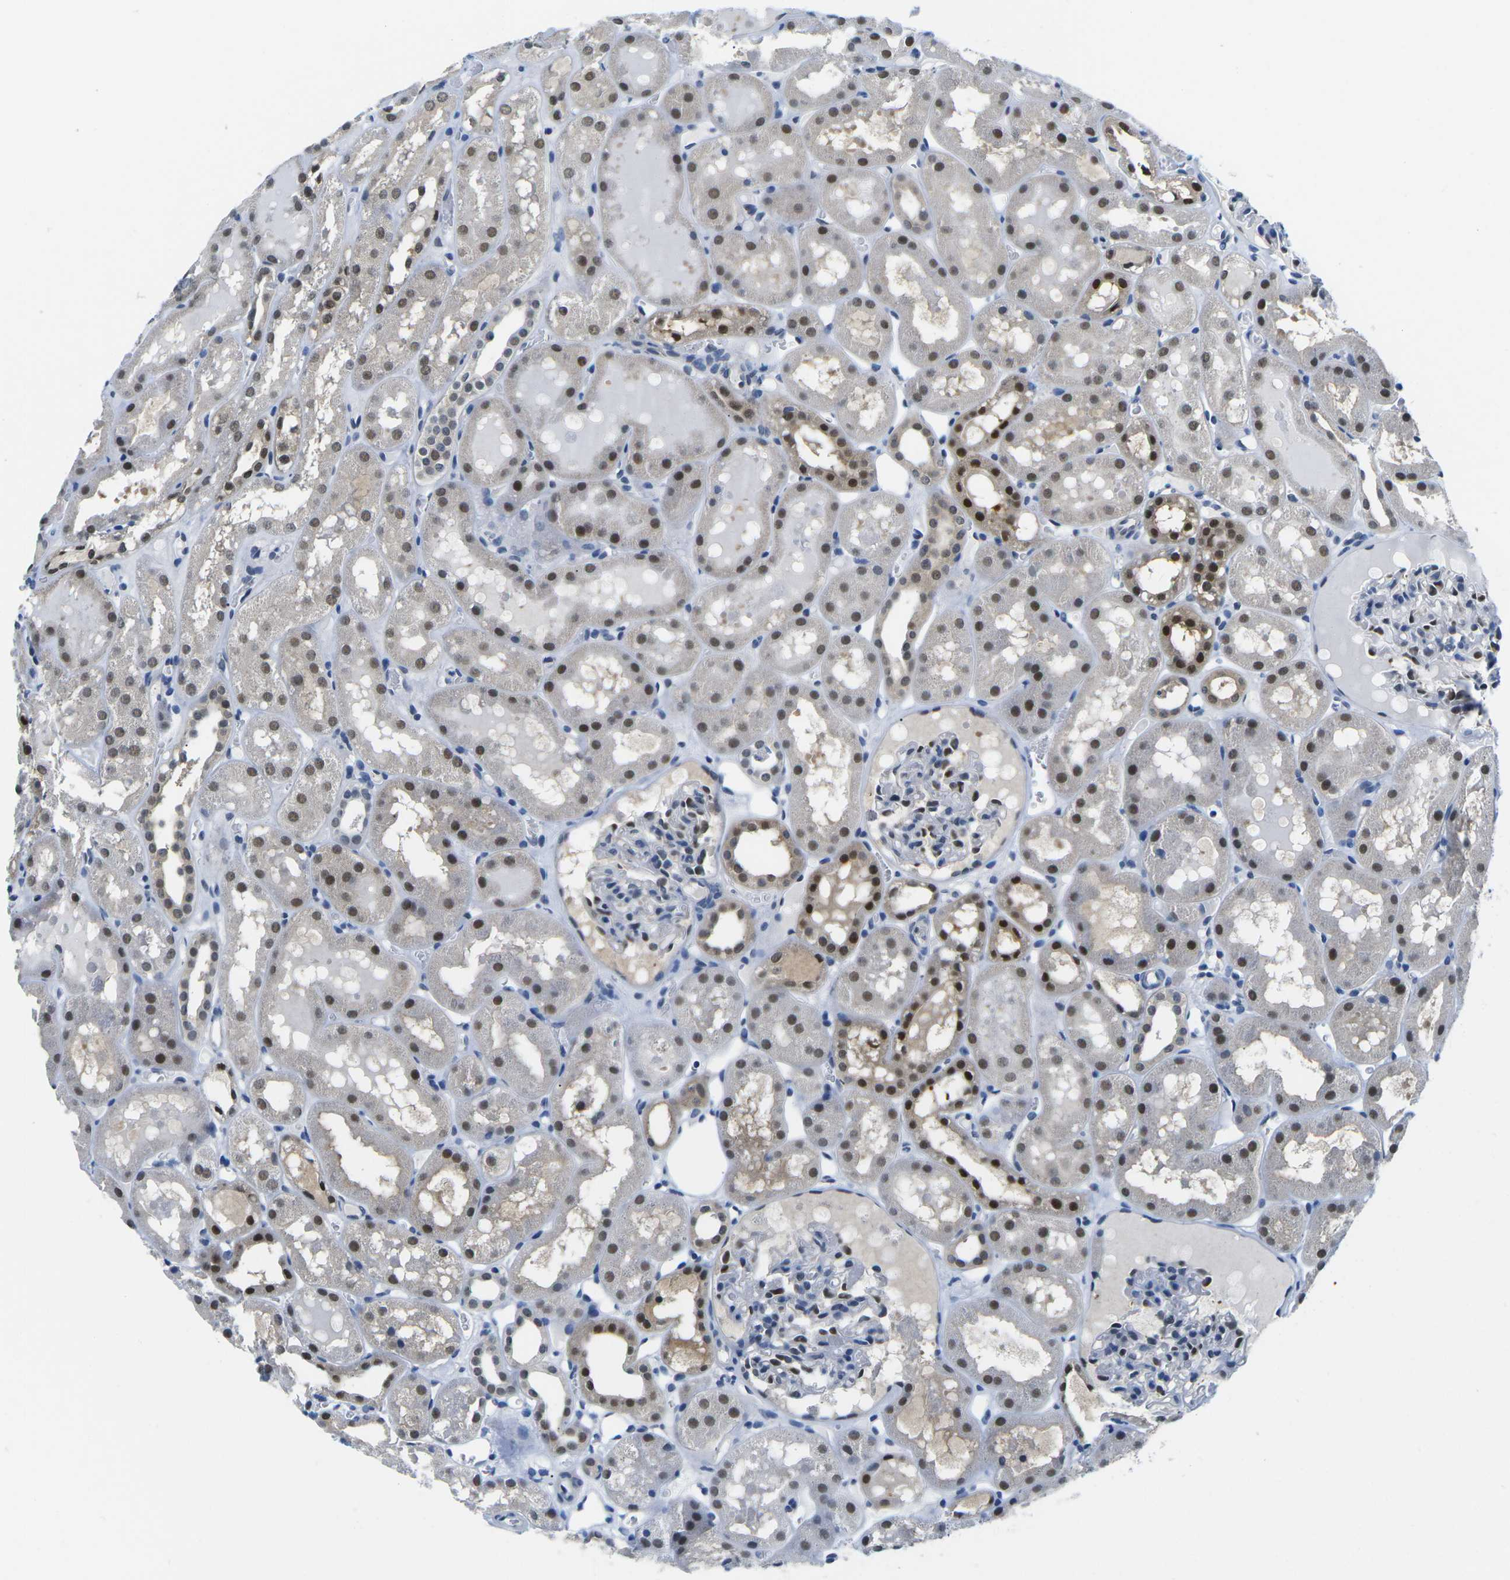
{"staining": {"intensity": "strong", "quantity": "<25%", "location": "nuclear"}, "tissue": "kidney", "cell_type": "Cells in glomeruli", "image_type": "normal", "snomed": [{"axis": "morphology", "description": "Normal tissue, NOS"}, {"axis": "topography", "description": "Kidney"}, {"axis": "topography", "description": "Urinary bladder"}], "caption": "A medium amount of strong nuclear staining is present in about <25% of cells in glomeruli in benign kidney. The staining is performed using DAB brown chromogen to label protein expression. The nuclei are counter-stained blue using hematoxylin.", "gene": "UBA7", "patient": {"sex": "male", "age": 16}}